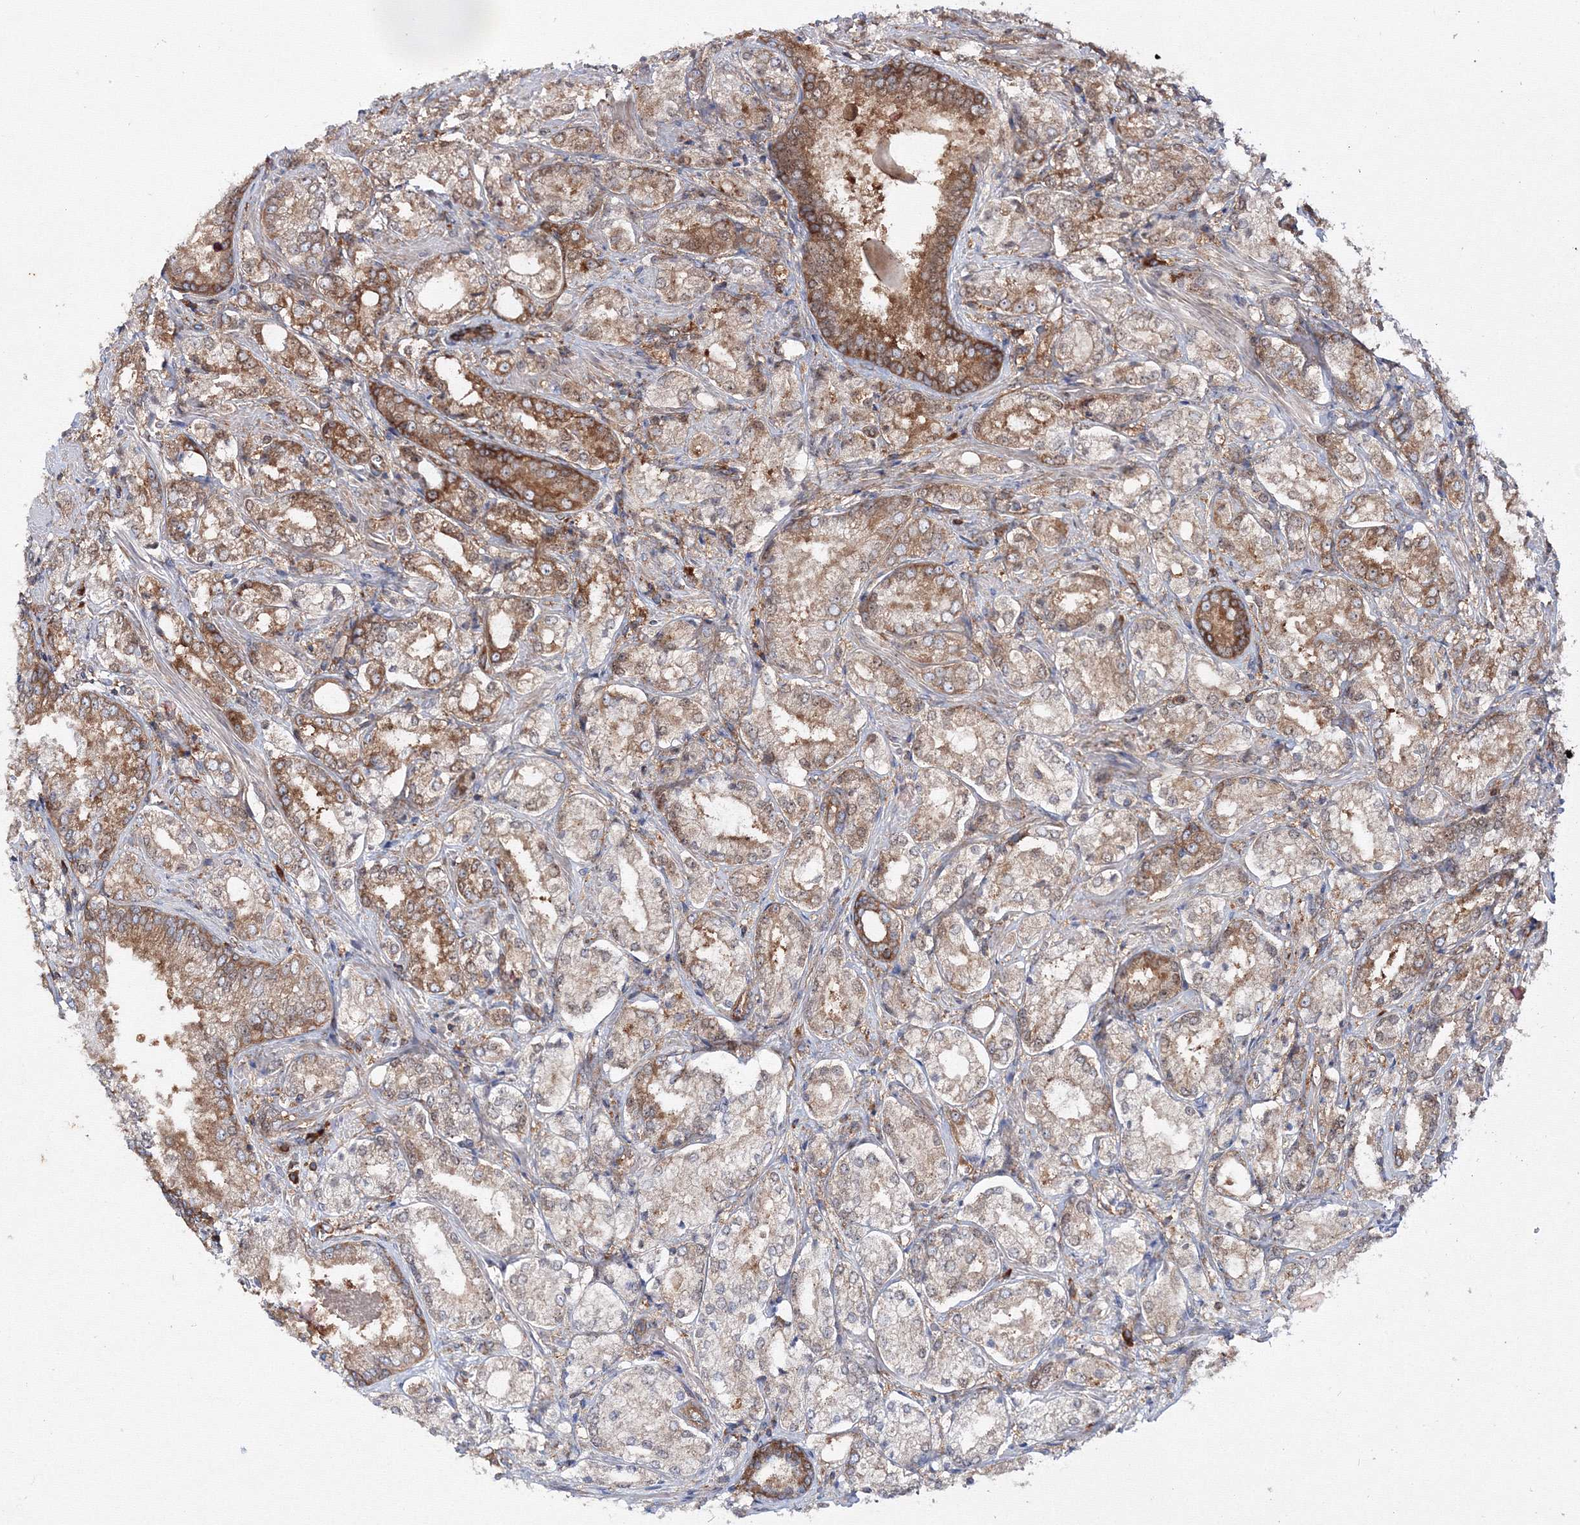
{"staining": {"intensity": "strong", "quantity": "25%-75%", "location": "cytoplasmic/membranous"}, "tissue": "prostate cancer", "cell_type": "Tumor cells", "image_type": "cancer", "snomed": [{"axis": "morphology", "description": "Adenocarcinoma, Low grade"}, {"axis": "topography", "description": "Prostate"}], "caption": "A high amount of strong cytoplasmic/membranous positivity is appreciated in about 25%-75% of tumor cells in prostate cancer (adenocarcinoma (low-grade)) tissue.", "gene": "HARS1", "patient": {"sex": "male", "age": 74}}